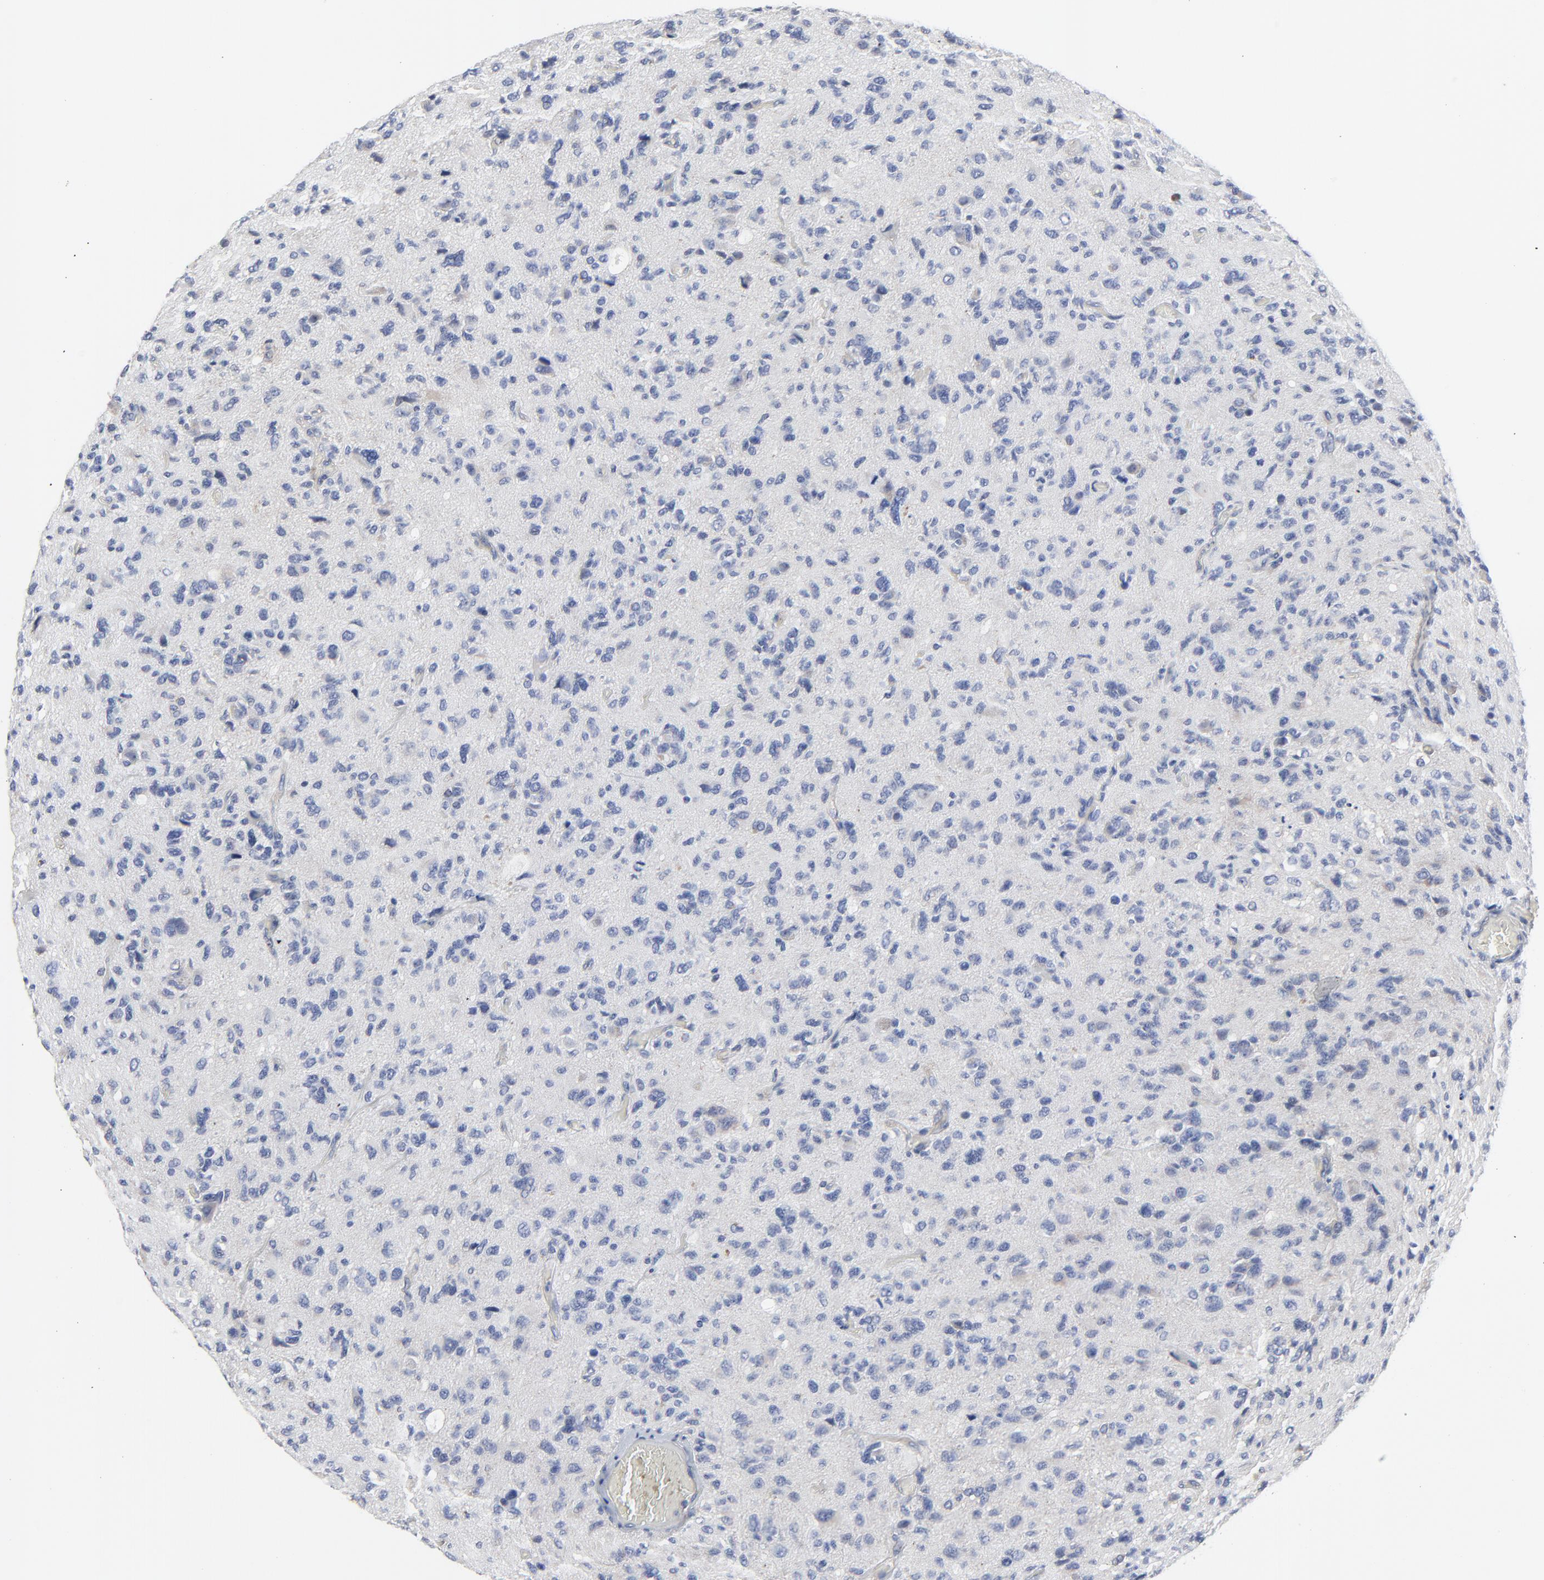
{"staining": {"intensity": "weak", "quantity": "25%-75%", "location": "cytoplasmic/membranous"}, "tissue": "glioma", "cell_type": "Tumor cells", "image_type": "cancer", "snomed": [{"axis": "morphology", "description": "Glioma, malignant, High grade"}, {"axis": "topography", "description": "Brain"}], "caption": "A micrograph of human glioma stained for a protein exhibits weak cytoplasmic/membranous brown staining in tumor cells.", "gene": "NXF3", "patient": {"sex": "male", "age": 69}}